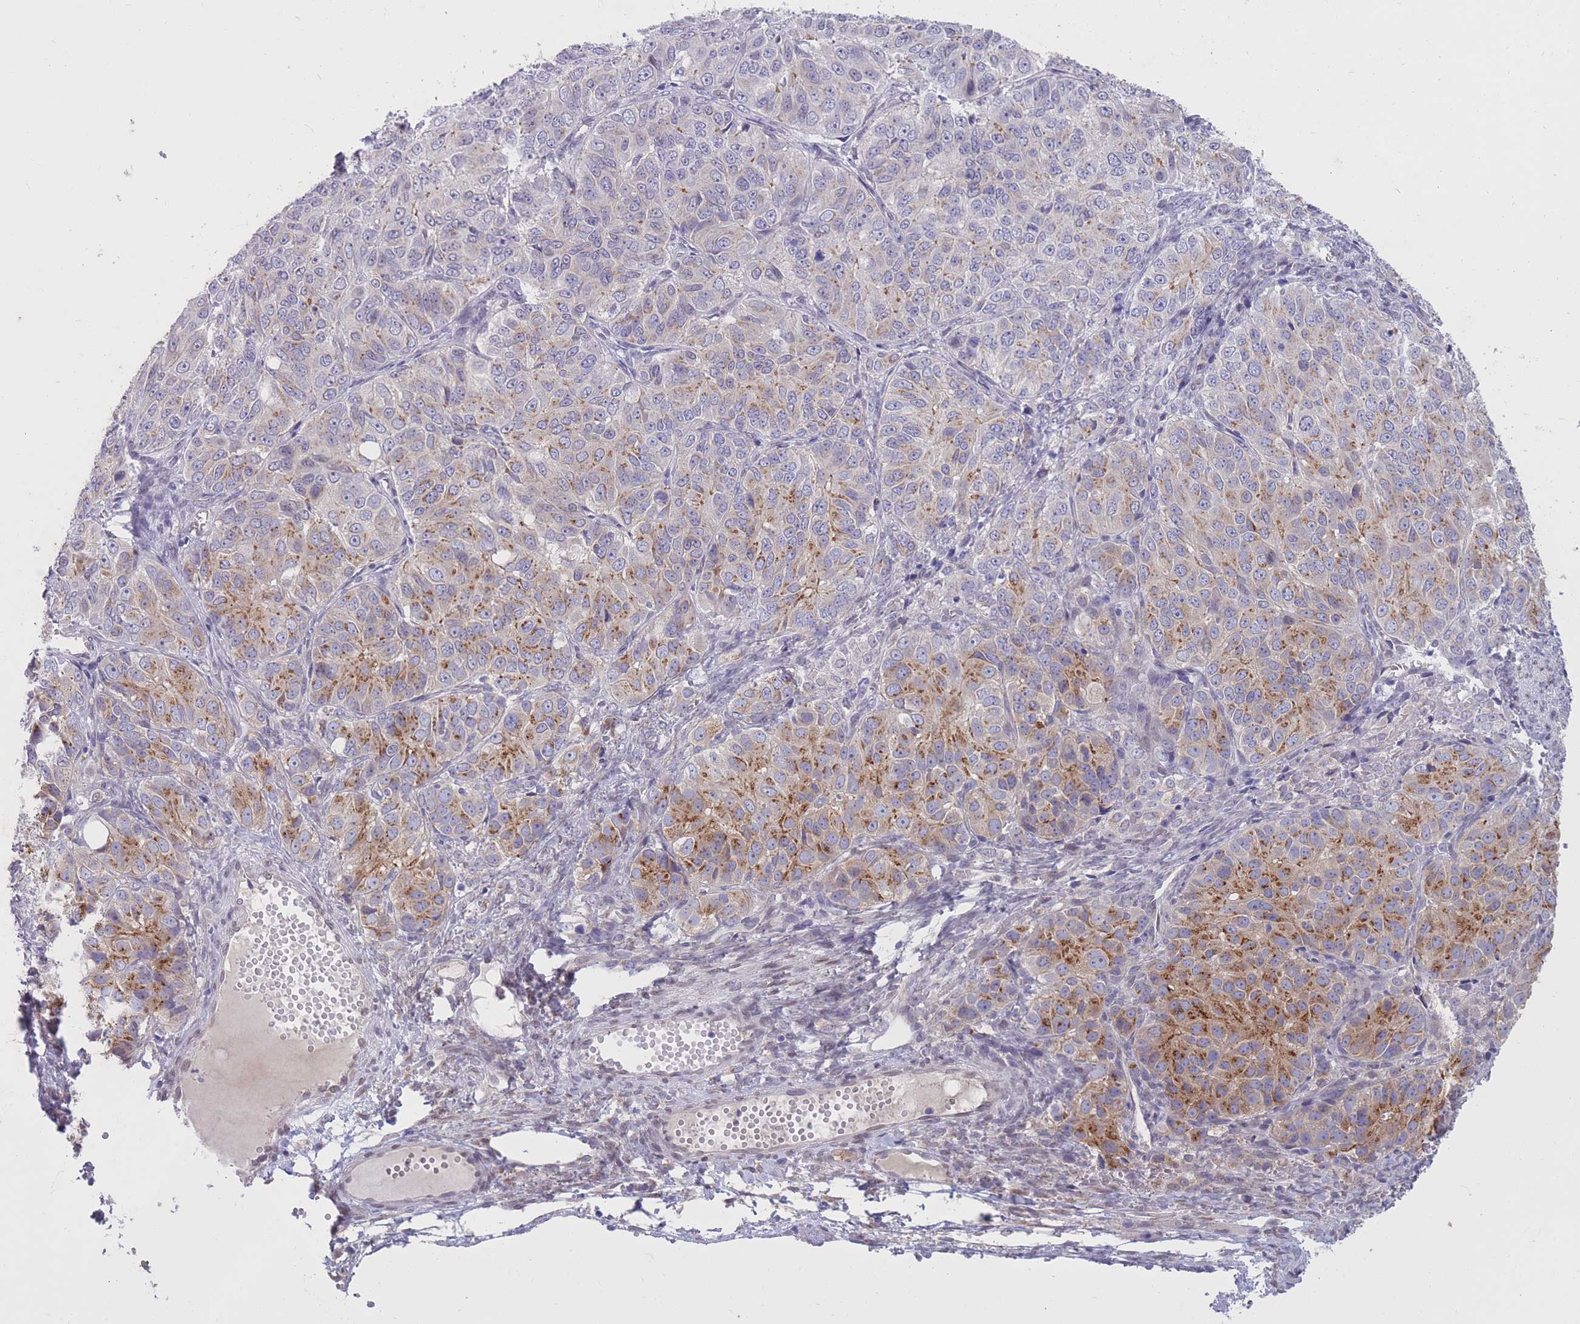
{"staining": {"intensity": "moderate", "quantity": "25%-75%", "location": "cytoplasmic/membranous"}, "tissue": "ovarian cancer", "cell_type": "Tumor cells", "image_type": "cancer", "snomed": [{"axis": "morphology", "description": "Carcinoma, endometroid"}, {"axis": "topography", "description": "Ovary"}], "caption": "Human ovarian endometroid carcinoma stained for a protein (brown) exhibits moderate cytoplasmic/membranous positive positivity in about 25%-75% of tumor cells.", "gene": "HOOK2", "patient": {"sex": "female", "age": 51}}